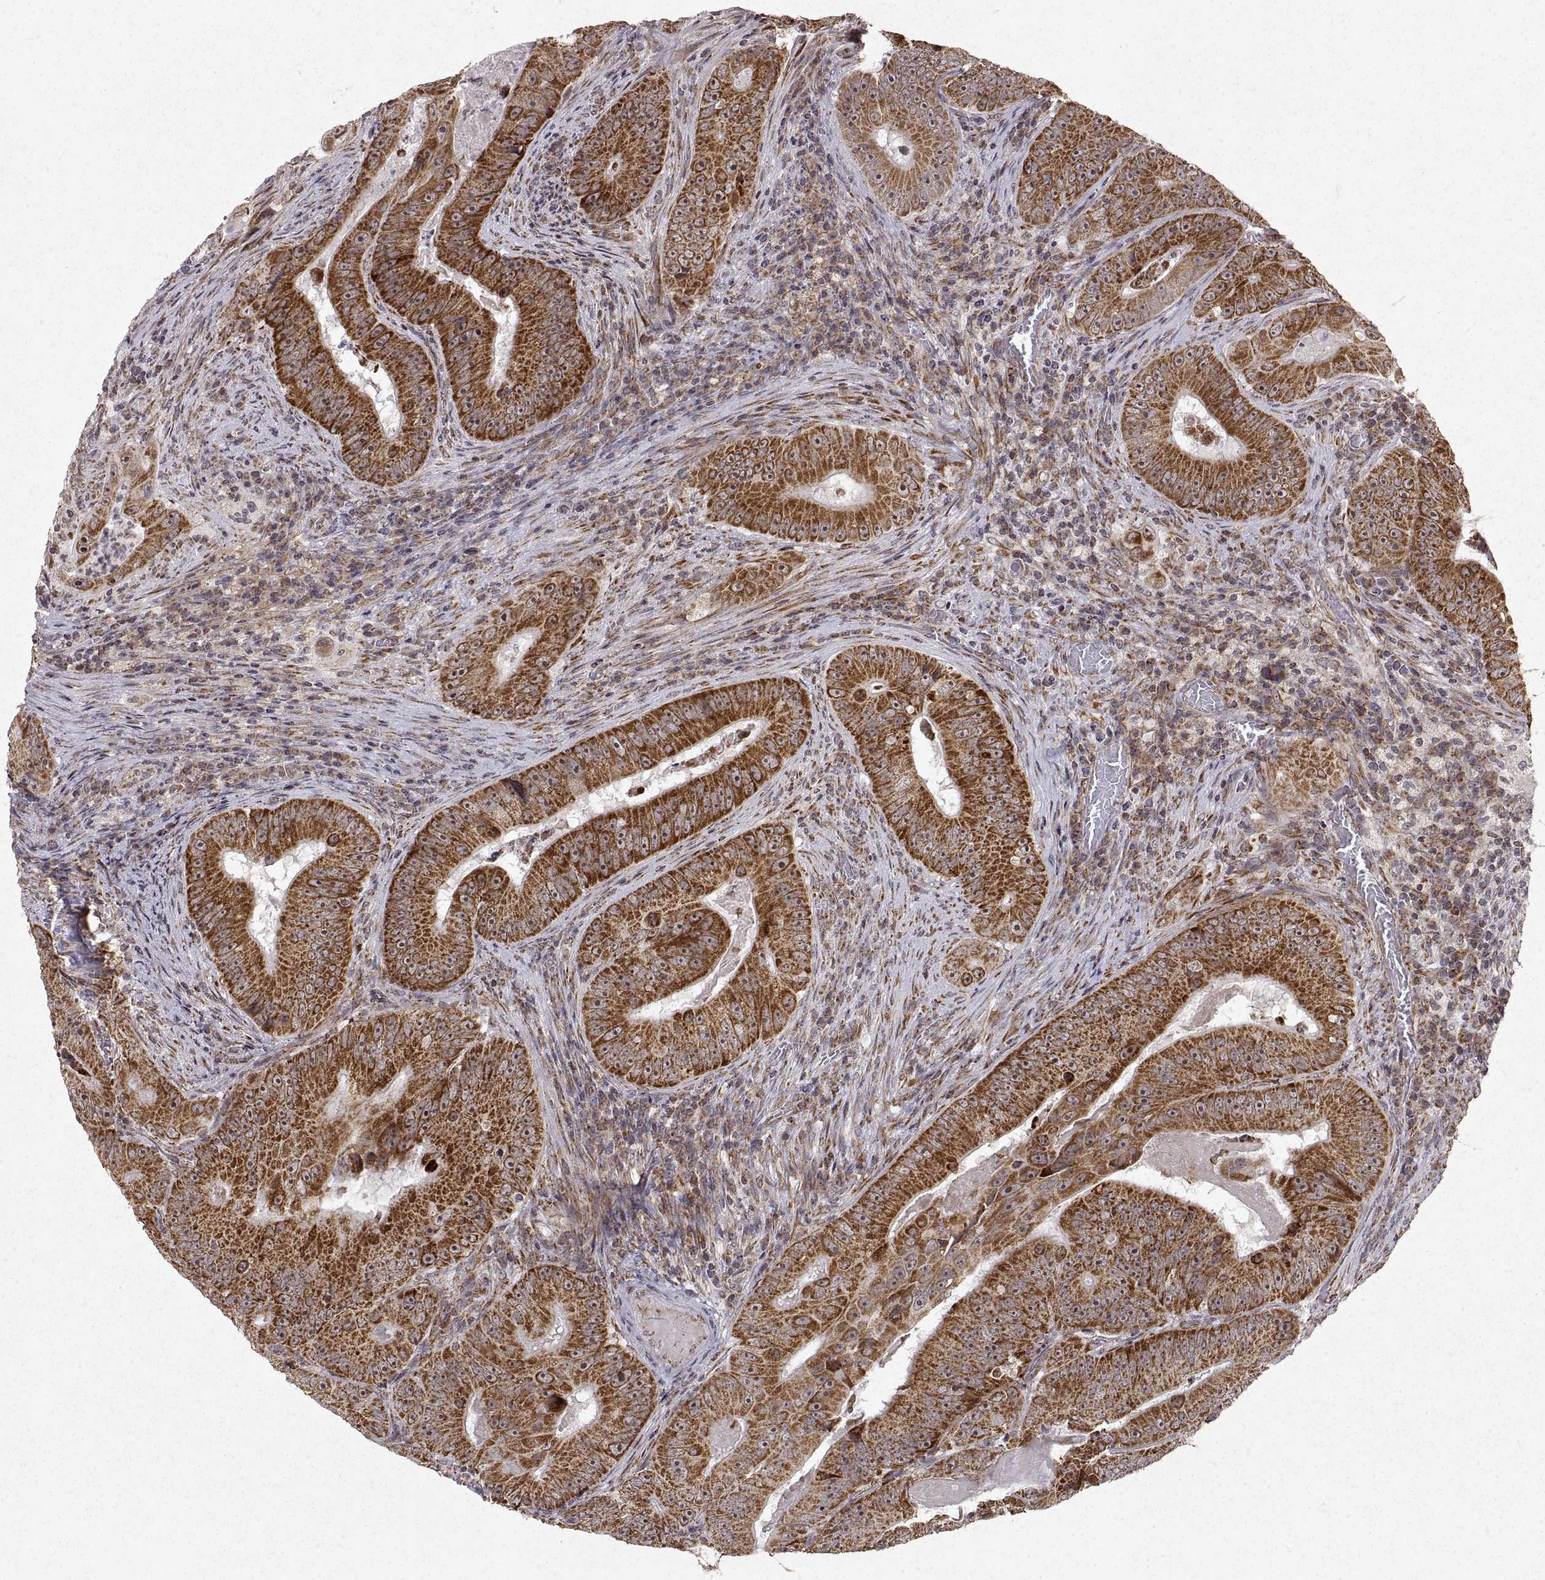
{"staining": {"intensity": "strong", "quantity": ">75%", "location": "cytoplasmic/membranous"}, "tissue": "colorectal cancer", "cell_type": "Tumor cells", "image_type": "cancer", "snomed": [{"axis": "morphology", "description": "Adenocarcinoma, NOS"}, {"axis": "topography", "description": "Colon"}], "caption": "The micrograph demonstrates staining of colorectal adenocarcinoma, revealing strong cytoplasmic/membranous protein positivity (brown color) within tumor cells.", "gene": "MANBAL", "patient": {"sex": "female", "age": 86}}